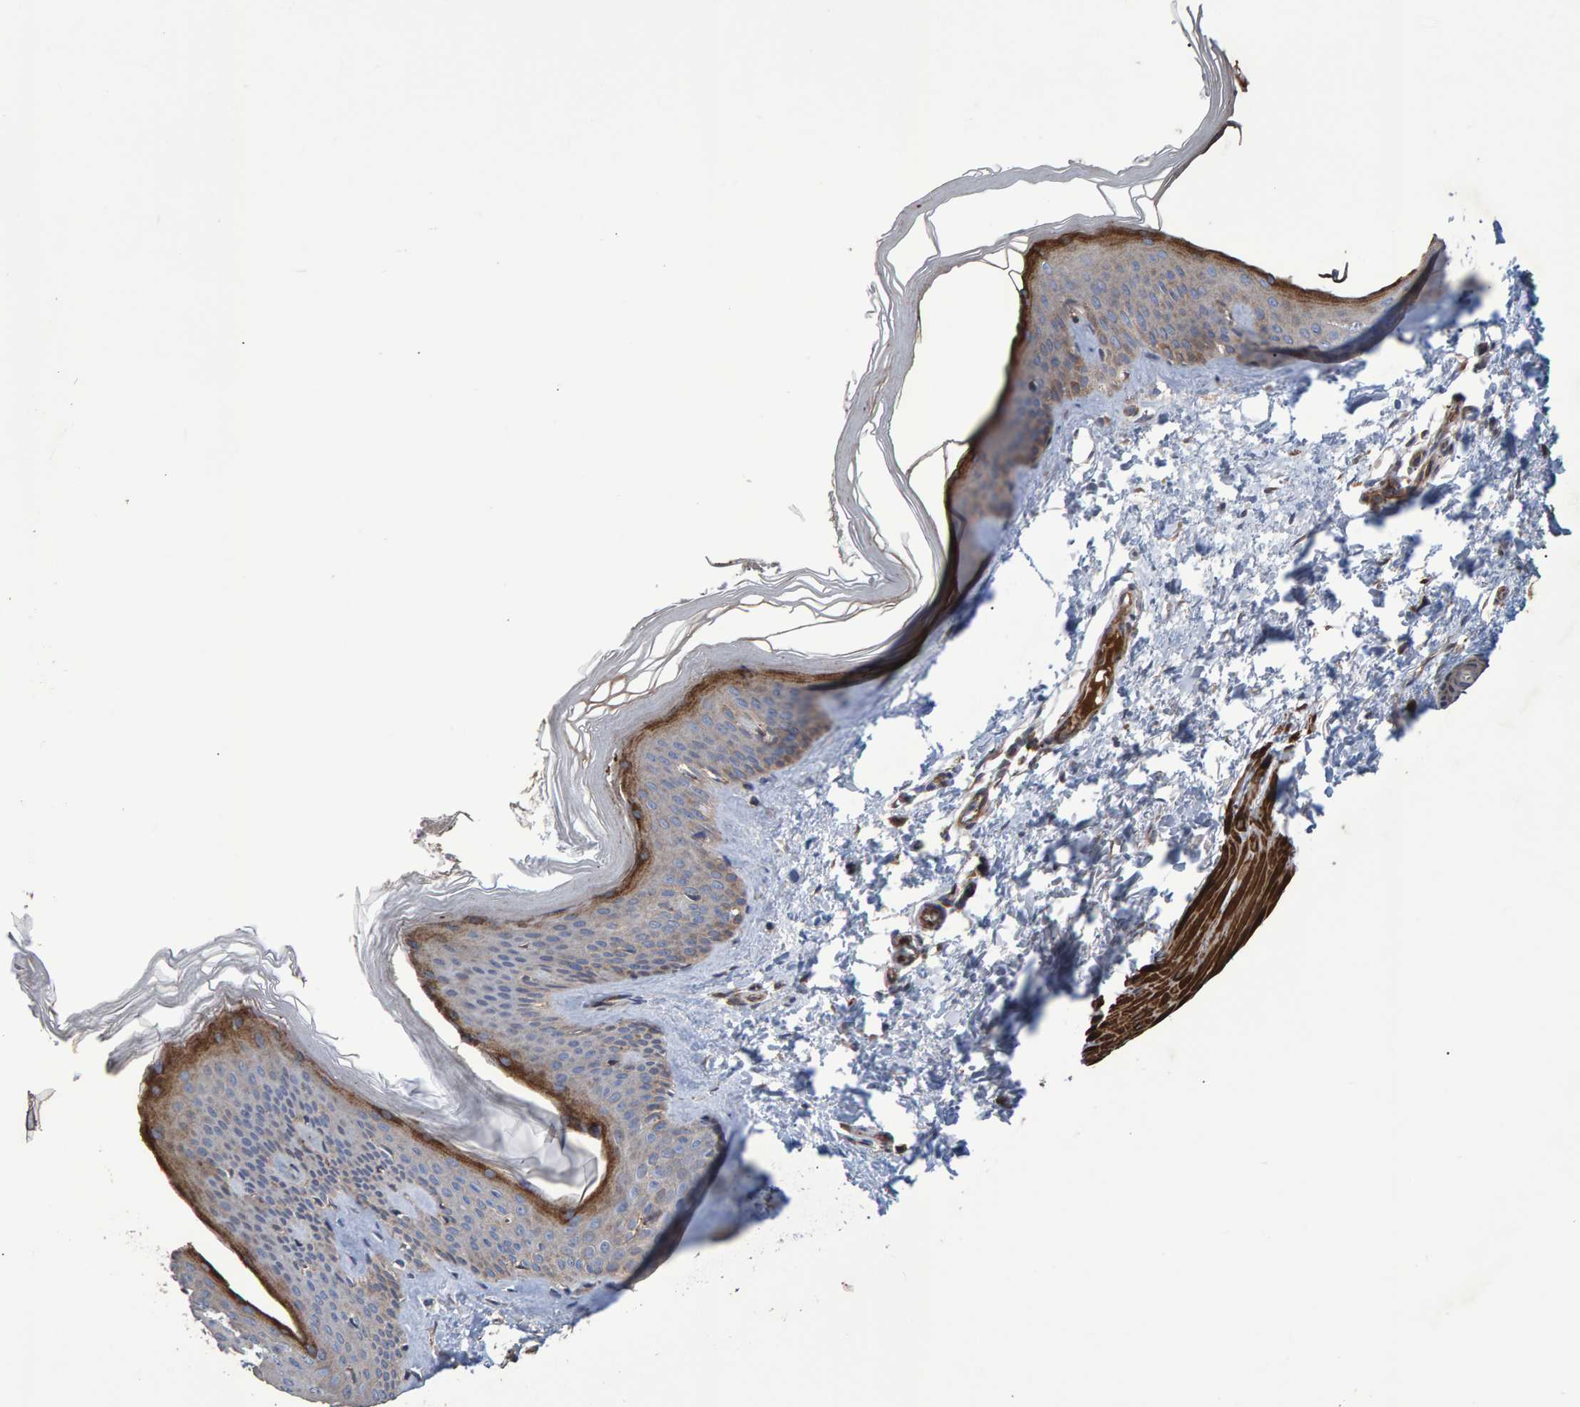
{"staining": {"intensity": "weak", "quantity": ">75%", "location": "cytoplasmic/membranous"}, "tissue": "skin", "cell_type": "Fibroblasts", "image_type": "normal", "snomed": [{"axis": "morphology", "description": "Normal tissue, NOS"}, {"axis": "topography", "description": "Skin"}], "caption": "Weak cytoplasmic/membranous positivity for a protein is identified in about >75% of fibroblasts of normal skin using immunohistochemistry (IHC).", "gene": "SLIT2", "patient": {"sex": "female", "age": 27}}